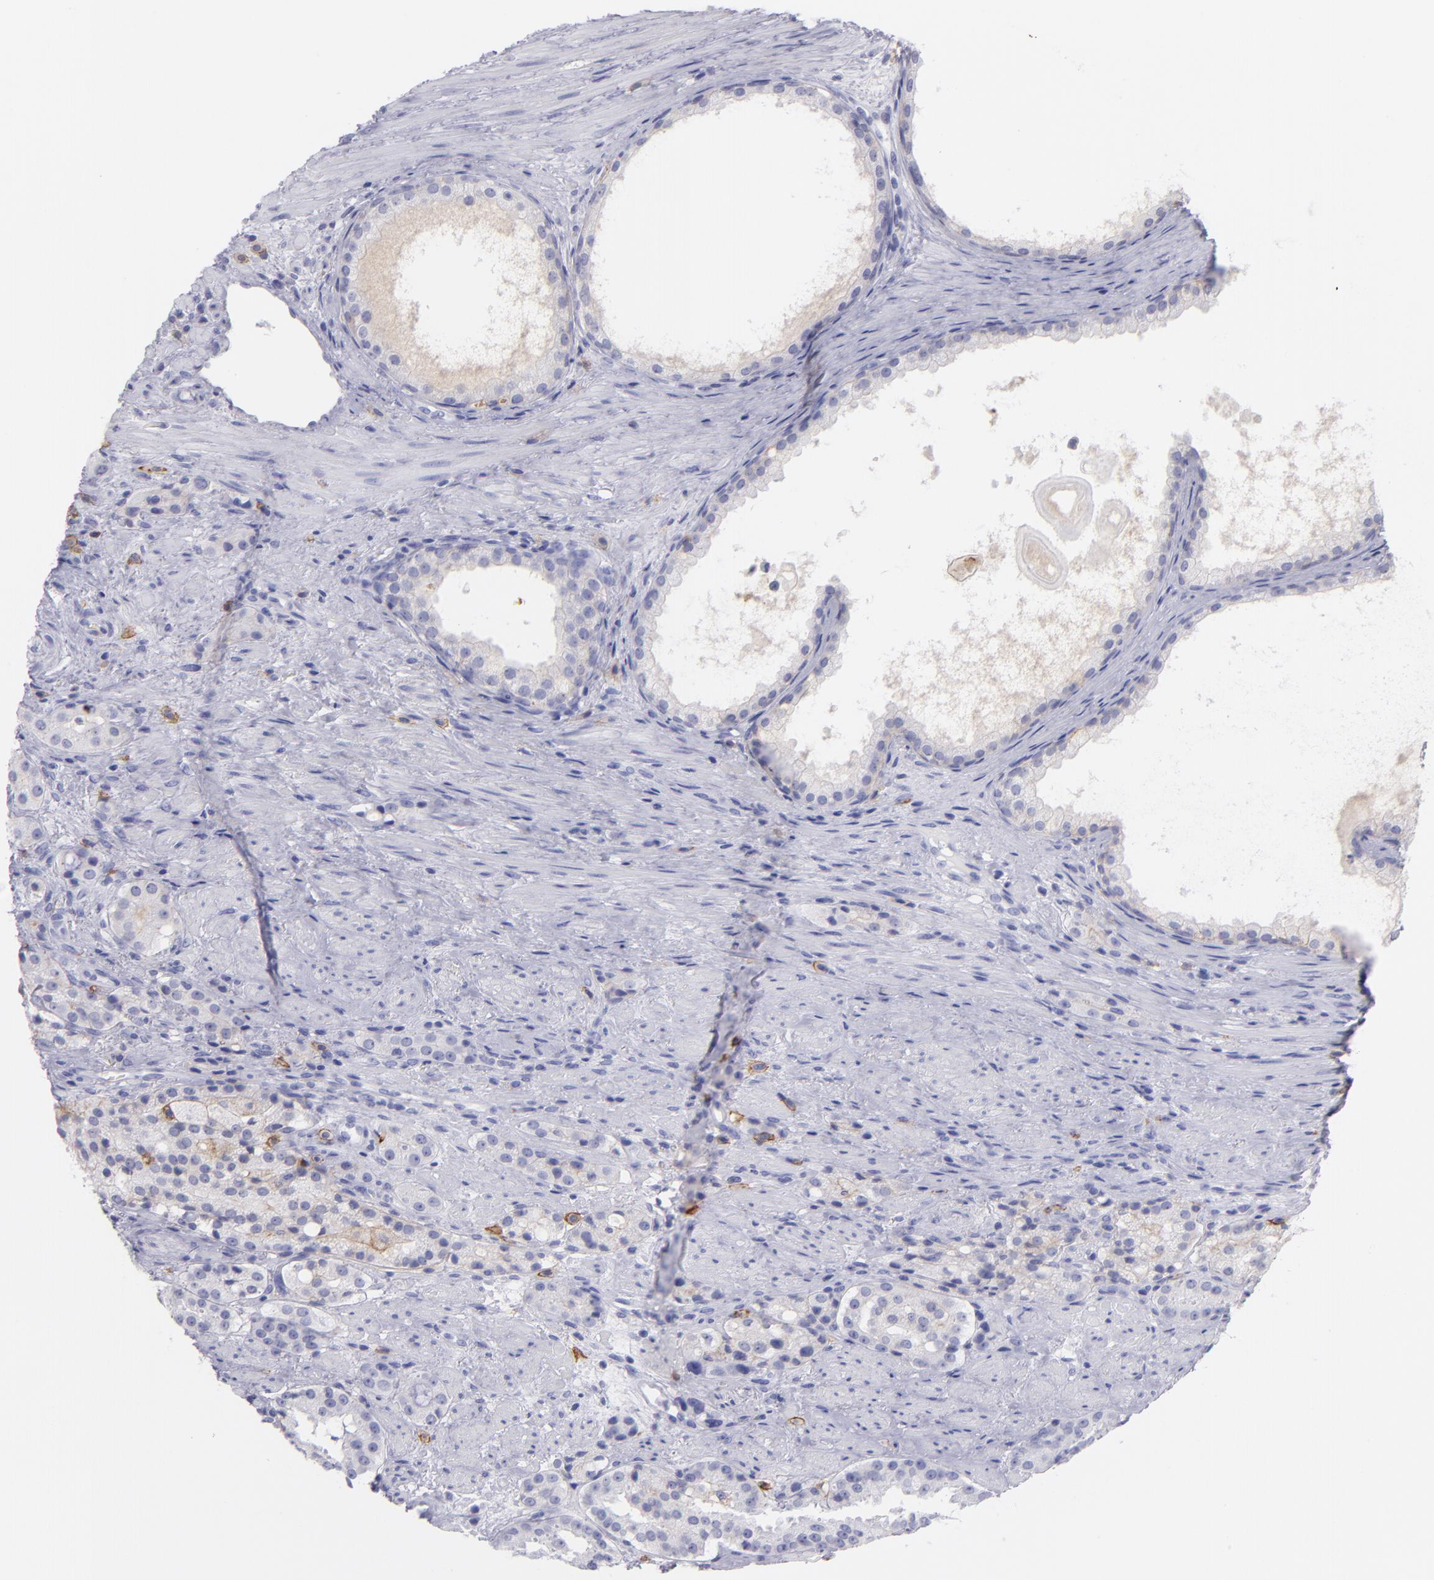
{"staining": {"intensity": "negative", "quantity": "none", "location": "none"}, "tissue": "prostate cancer", "cell_type": "Tumor cells", "image_type": "cancer", "snomed": [{"axis": "morphology", "description": "Adenocarcinoma, High grade"}, {"axis": "topography", "description": "Prostate"}], "caption": "IHC photomicrograph of human prostate high-grade adenocarcinoma stained for a protein (brown), which exhibits no positivity in tumor cells.", "gene": "CD82", "patient": {"sex": "male", "age": 72}}